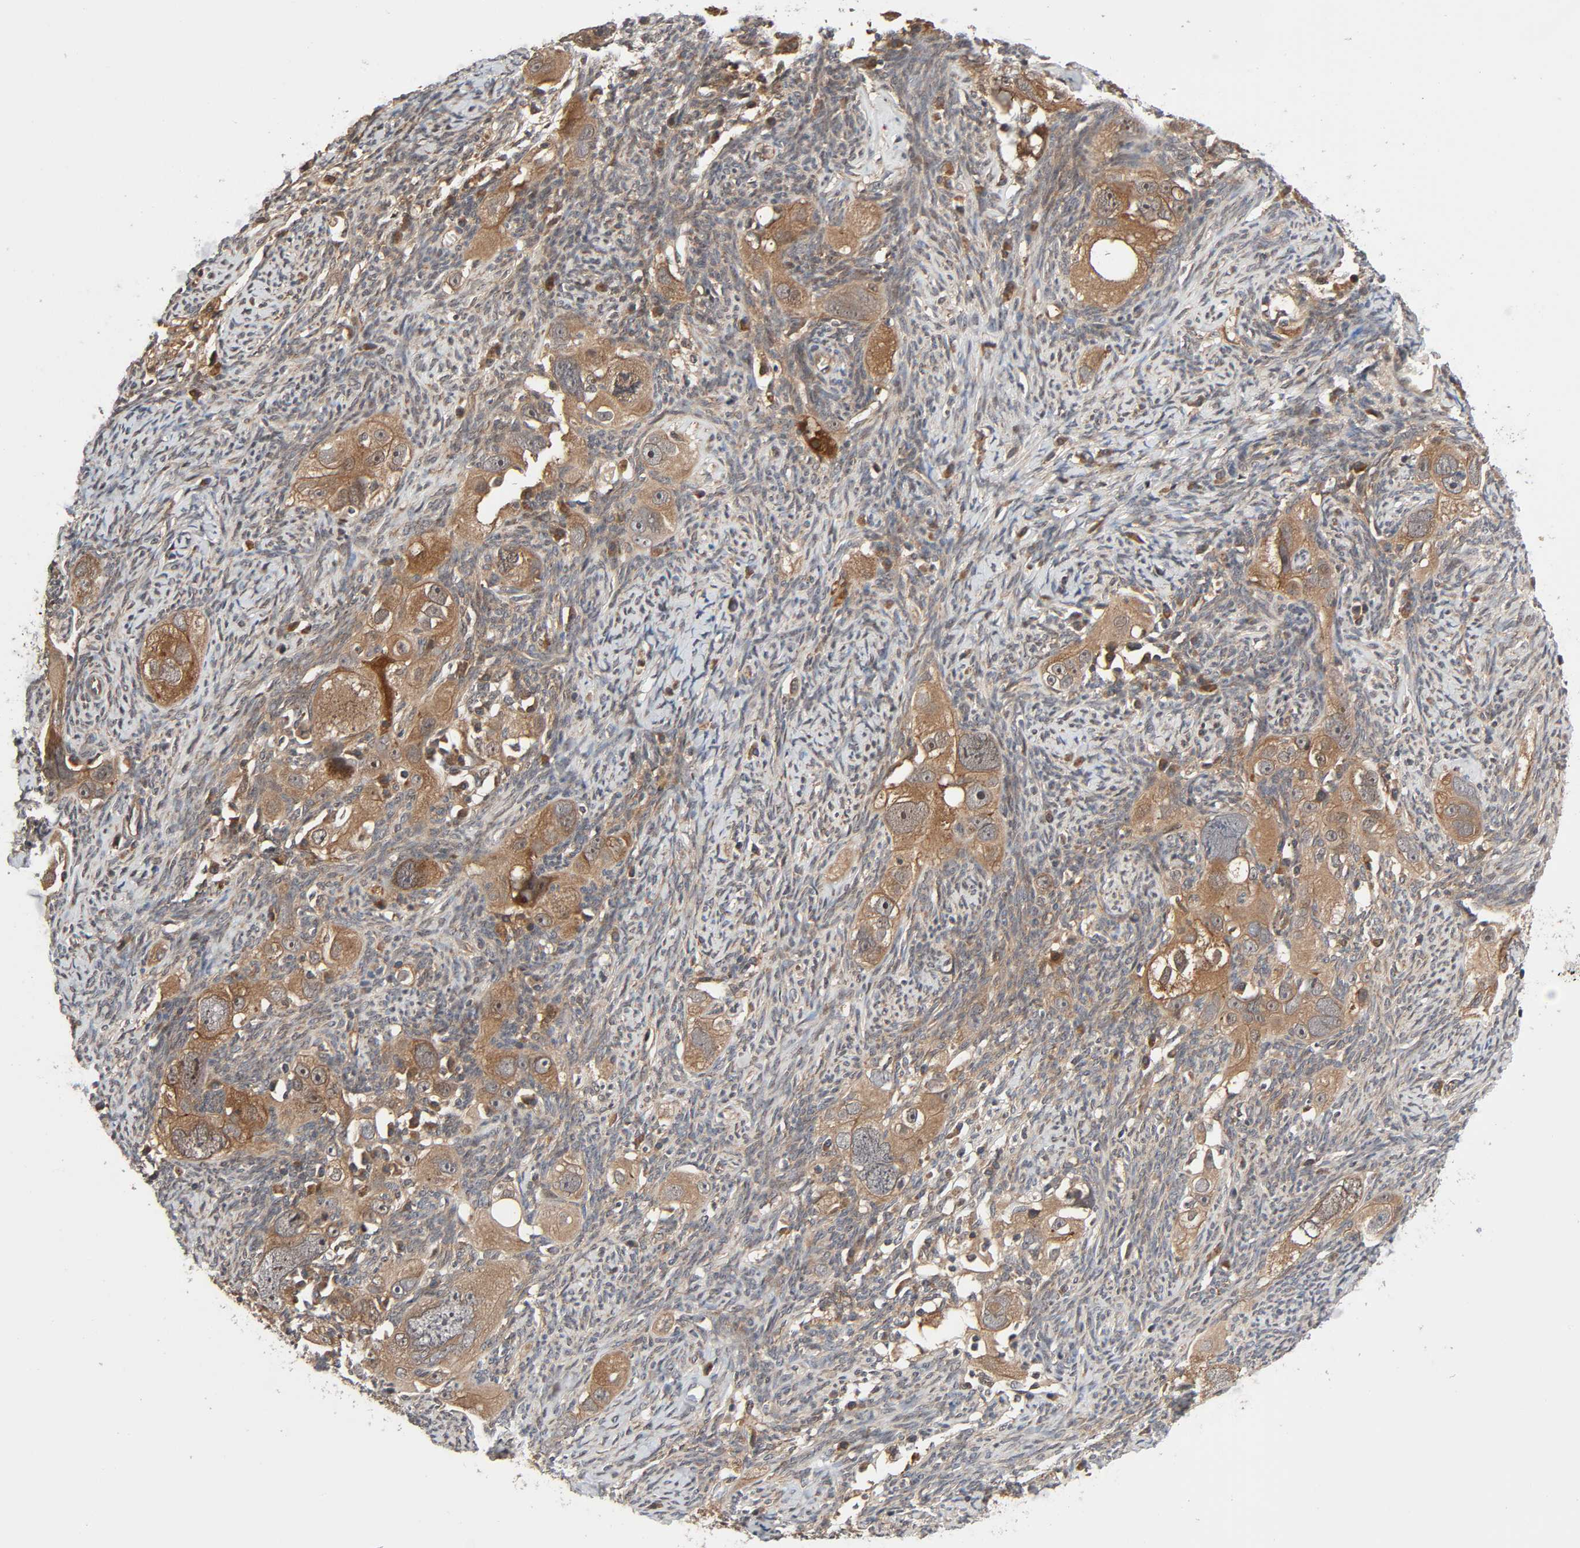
{"staining": {"intensity": "moderate", "quantity": ">75%", "location": "cytoplasmic/membranous"}, "tissue": "ovarian cancer", "cell_type": "Tumor cells", "image_type": "cancer", "snomed": [{"axis": "morphology", "description": "Normal tissue, NOS"}, {"axis": "morphology", "description": "Cystadenocarcinoma, serous, NOS"}, {"axis": "topography", "description": "Ovary"}], "caption": "Brown immunohistochemical staining in human ovarian cancer (serous cystadenocarcinoma) demonstrates moderate cytoplasmic/membranous expression in approximately >75% of tumor cells. The staining was performed using DAB to visualize the protein expression in brown, while the nuclei were stained in blue with hematoxylin (Magnification: 20x).", "gene": "PPP2R1B", "patient": {"sex": "female", "age": 62}}